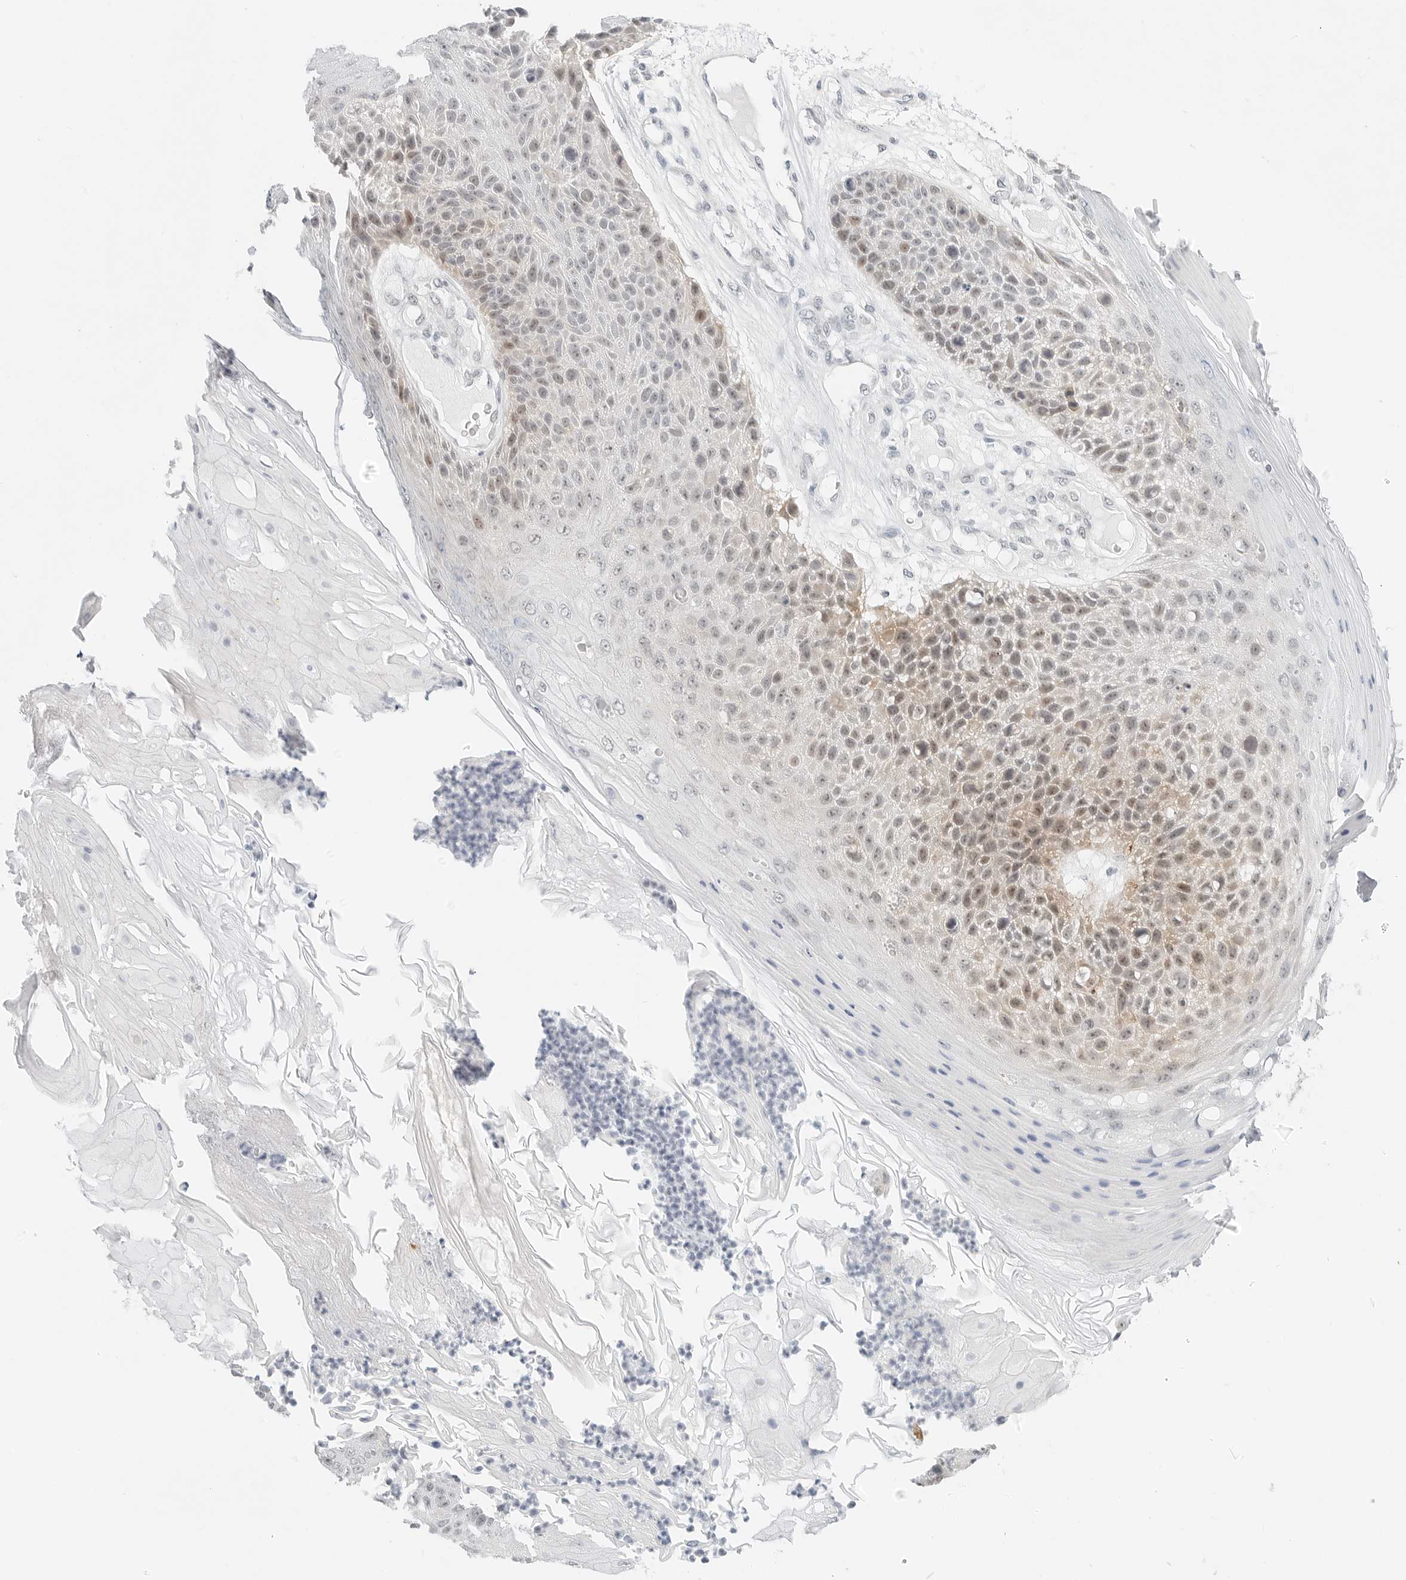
{"staining": {"intensity": "weak", "quantity": "25%-75%", "location": "nuclear"}, "tissue": "skin cancer", "cell_type": "Tumor cells", "image_type": "cancer", "snomed": [{"axis": "morphology", "description": "Squamous cell carcinoma, NOS"}, {"axis": "topography", "description": "Skin"}], "caption": "Brown immunohistochemical staining in skin cancer demonstrates weak nuclear staining in approximately 25%-75% of tumor cells.", "gene": "CCSAP", "patient": {"sex": "female", "age": 88}}